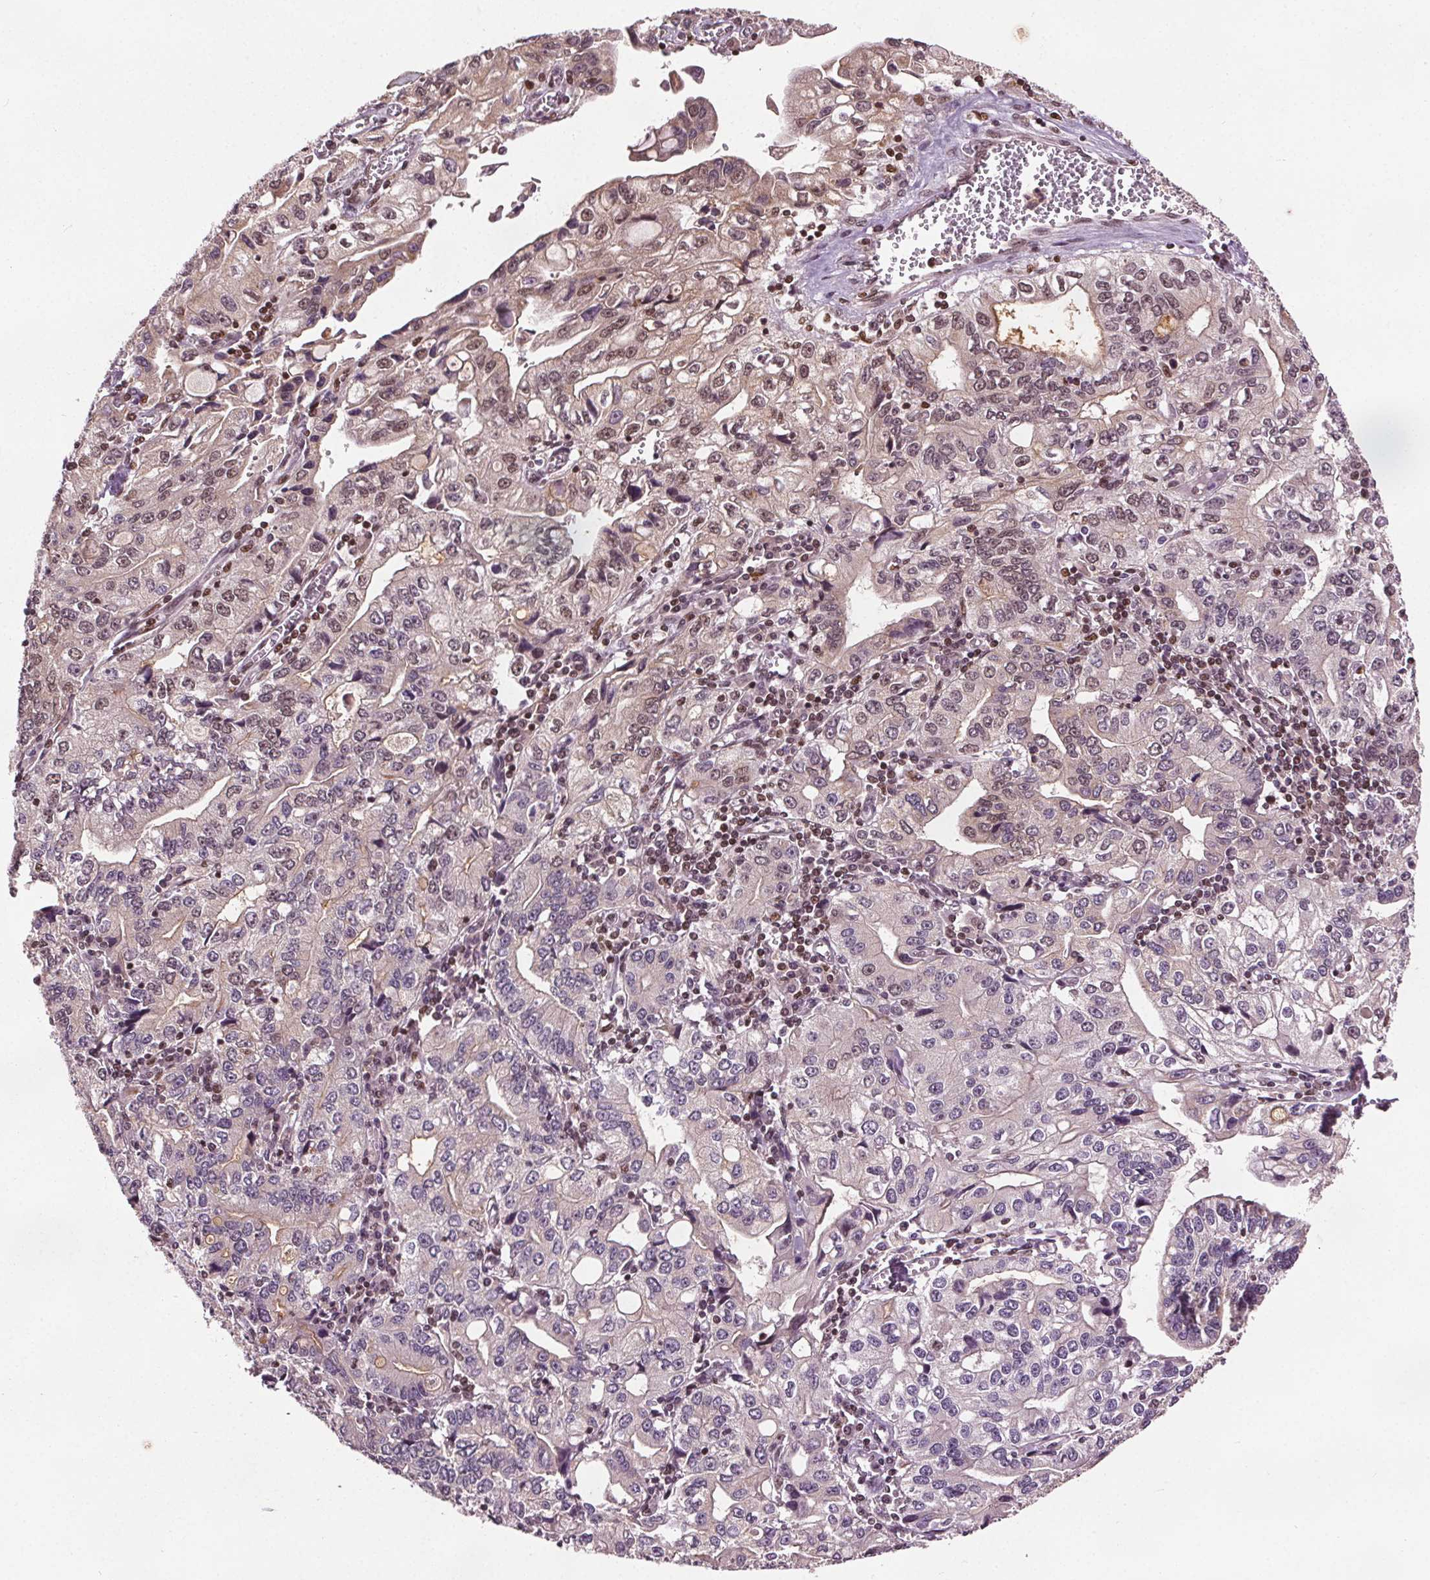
{"staining": {"intensity": "weak", "quantity": "<25%", "location": "cytoplasmic/membranous,nuclear"}, "tissue": "stomach cancer", "cell_type": "Tumor cells", "image_type": "cancer", "snomed": [{"axis": "morphology", "description": "Adenocarcinoma, NOS"}, {"axis": "topography", "description": "Stomach, lower"}], "caption": "This is a photomicrograph of immunohistochemistry (IHC) staining of adenocarcinoma (stomach), which shows no staining in tumor cells.", "gene": "DDX11", "patient": {"sex": "female", "age": 72}}